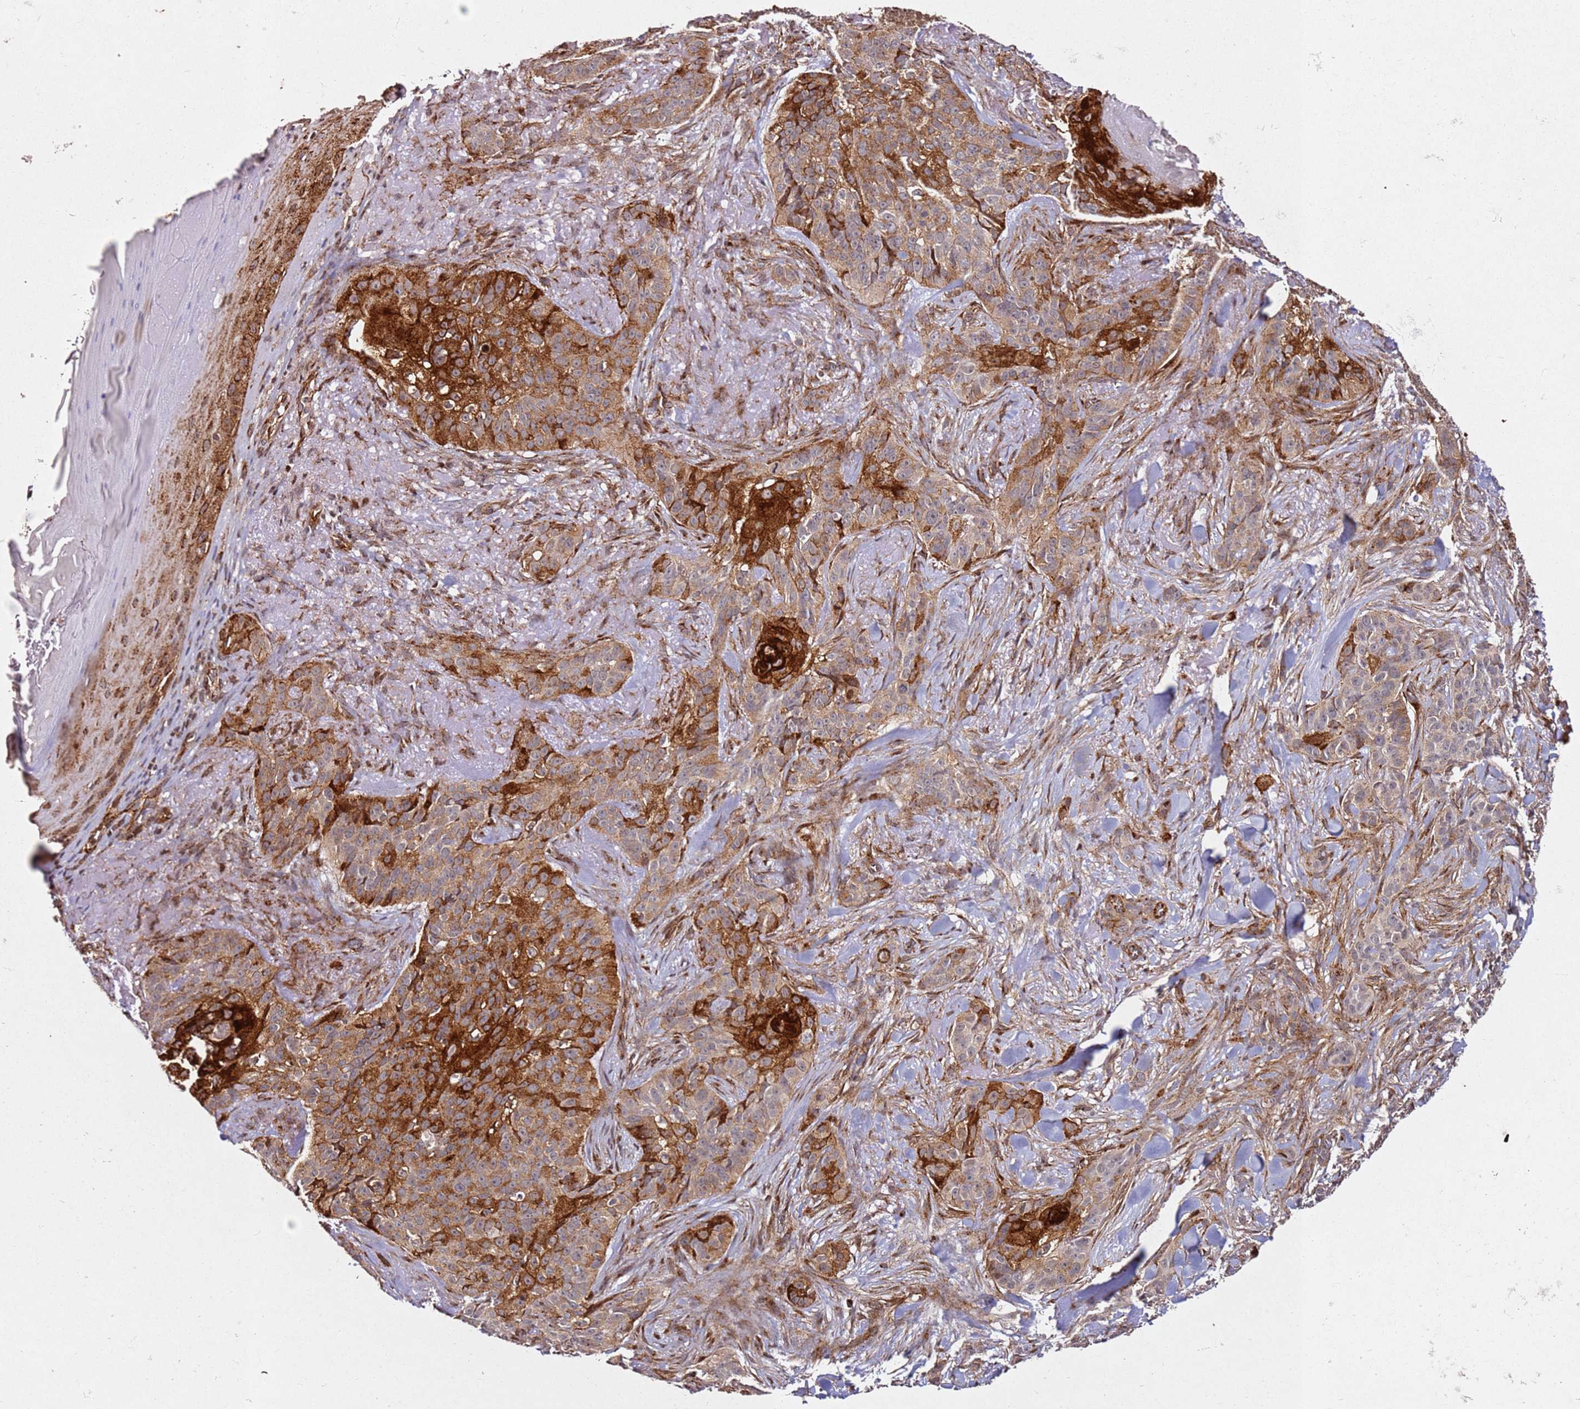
{"staining": {"intensity": "strong", "quantity": ">75%", "location": "cytoplasmic/membranous"}, "tissue": "skin cancer", "cell_type": "Tumor cells", "image_type": "cancer", "snomed": [{"axis": "morphology", "description": "Basal cell carcinoma"}, {"axis": "topography", "description": "Skin"}], "caption": "Immunohistochemical staining of basal cell carcinoma (skin) shows high levels of strong cytoplasmic/membranous protein expression in approximately >75% of tumor cells.", "gene": "ZNF296", "patient": {"sex": "female", "age": 92}}